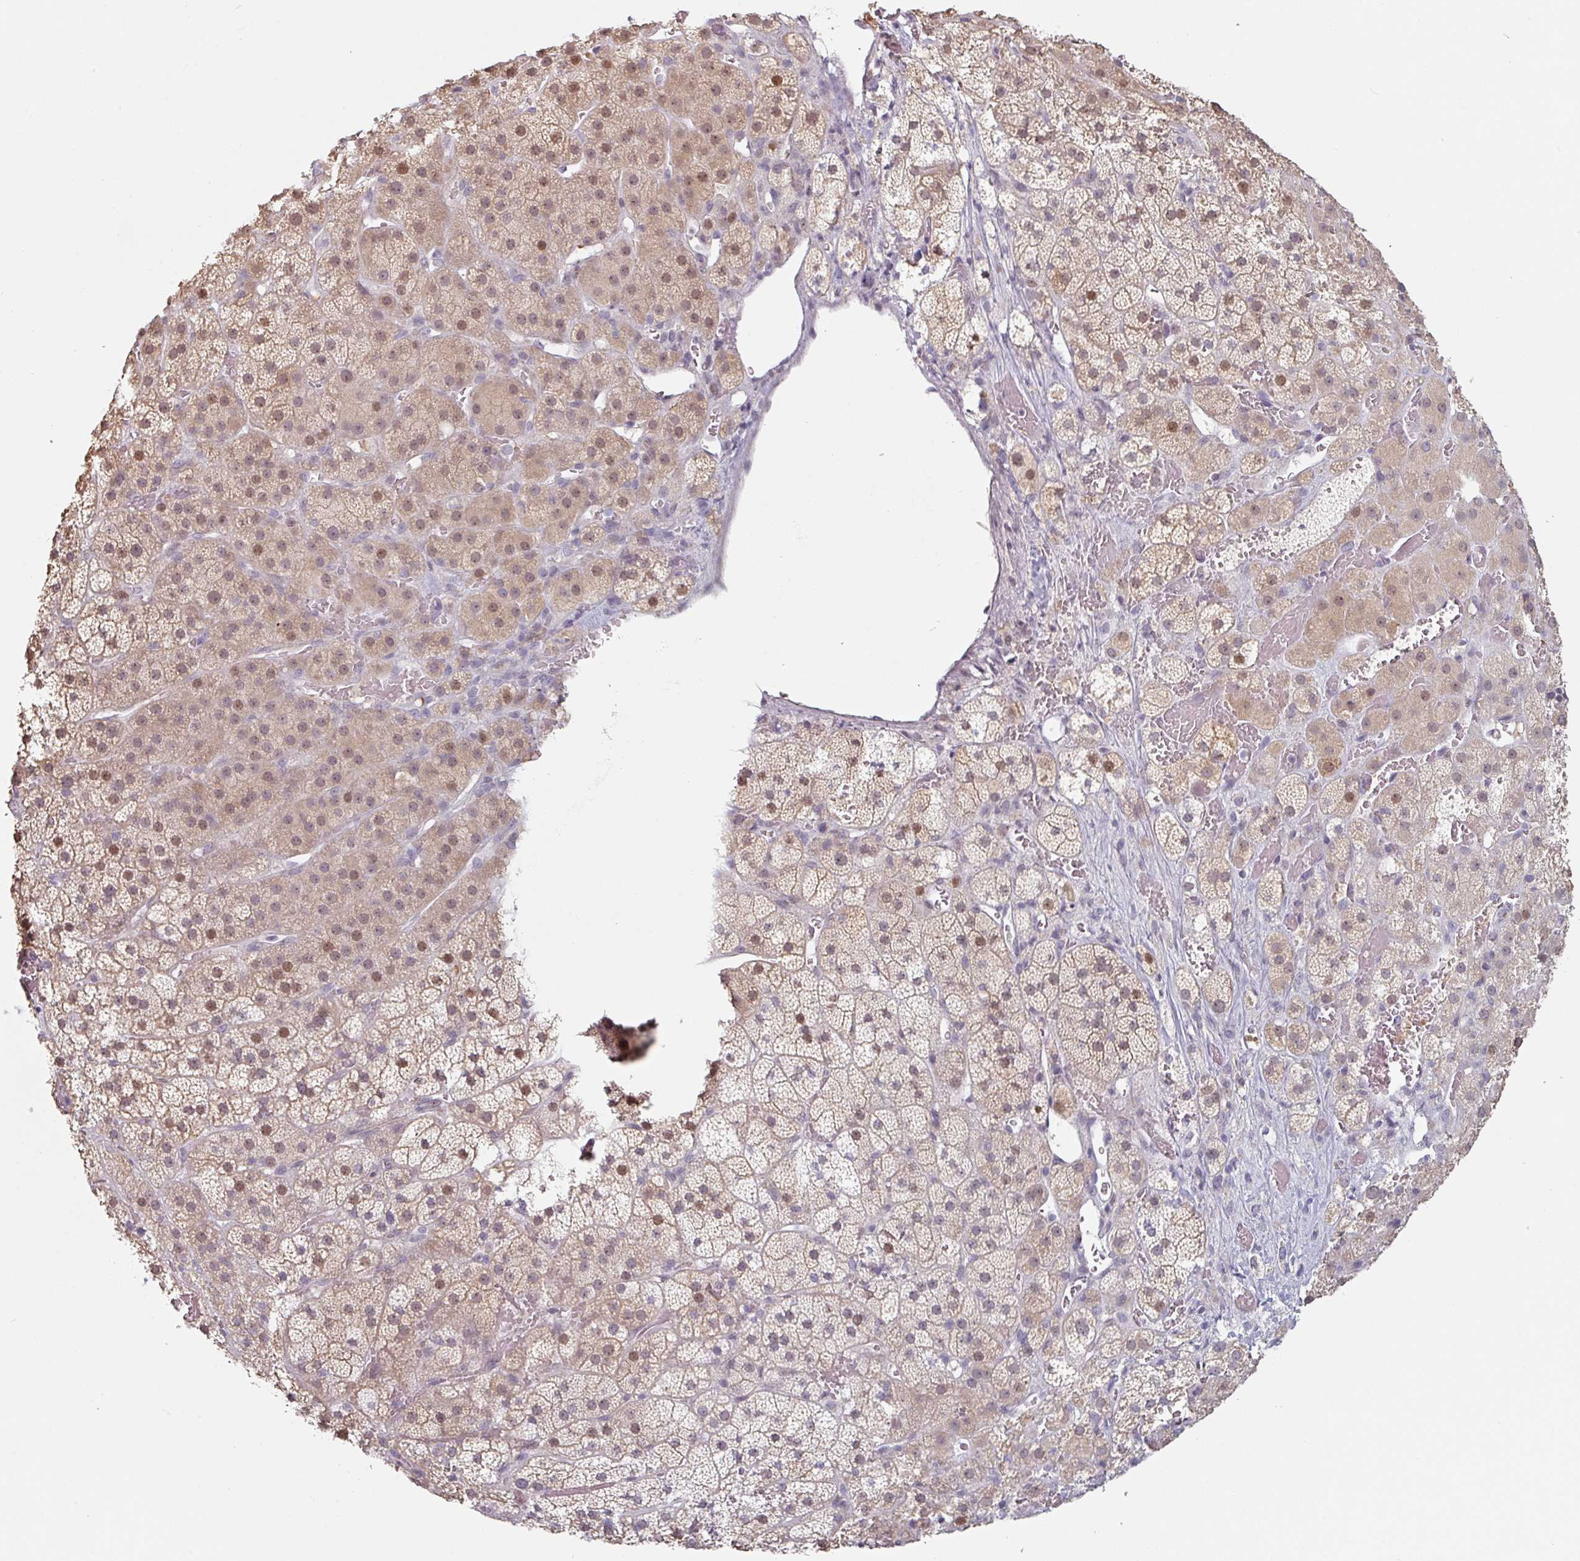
{"staining": {"intensity": "moderate", "quantity": ">75%", "location": "cytoplasmic/membranous,nuclear"}, "tissue": "adrenal gland", "cell_type": "Glandular cells", "image_type": "normal", "snomed": [{"axis": "morphology", "description": "Normal tissue, NOS"}, {"axis": "topography", "description": "Adrenal gland"}], "caption": "This histopathology image exhibits normal adrenal gland stained with immunohistochemistry (IHC) to label a protein in brown. The cytoplasmic/membranous,nuclear of glandular cells show moderate positivity for the protein. Nuclei are counter-stained blue.", "gene": "ZBTB6", "patient": {"sex": "male", "age": 57}}